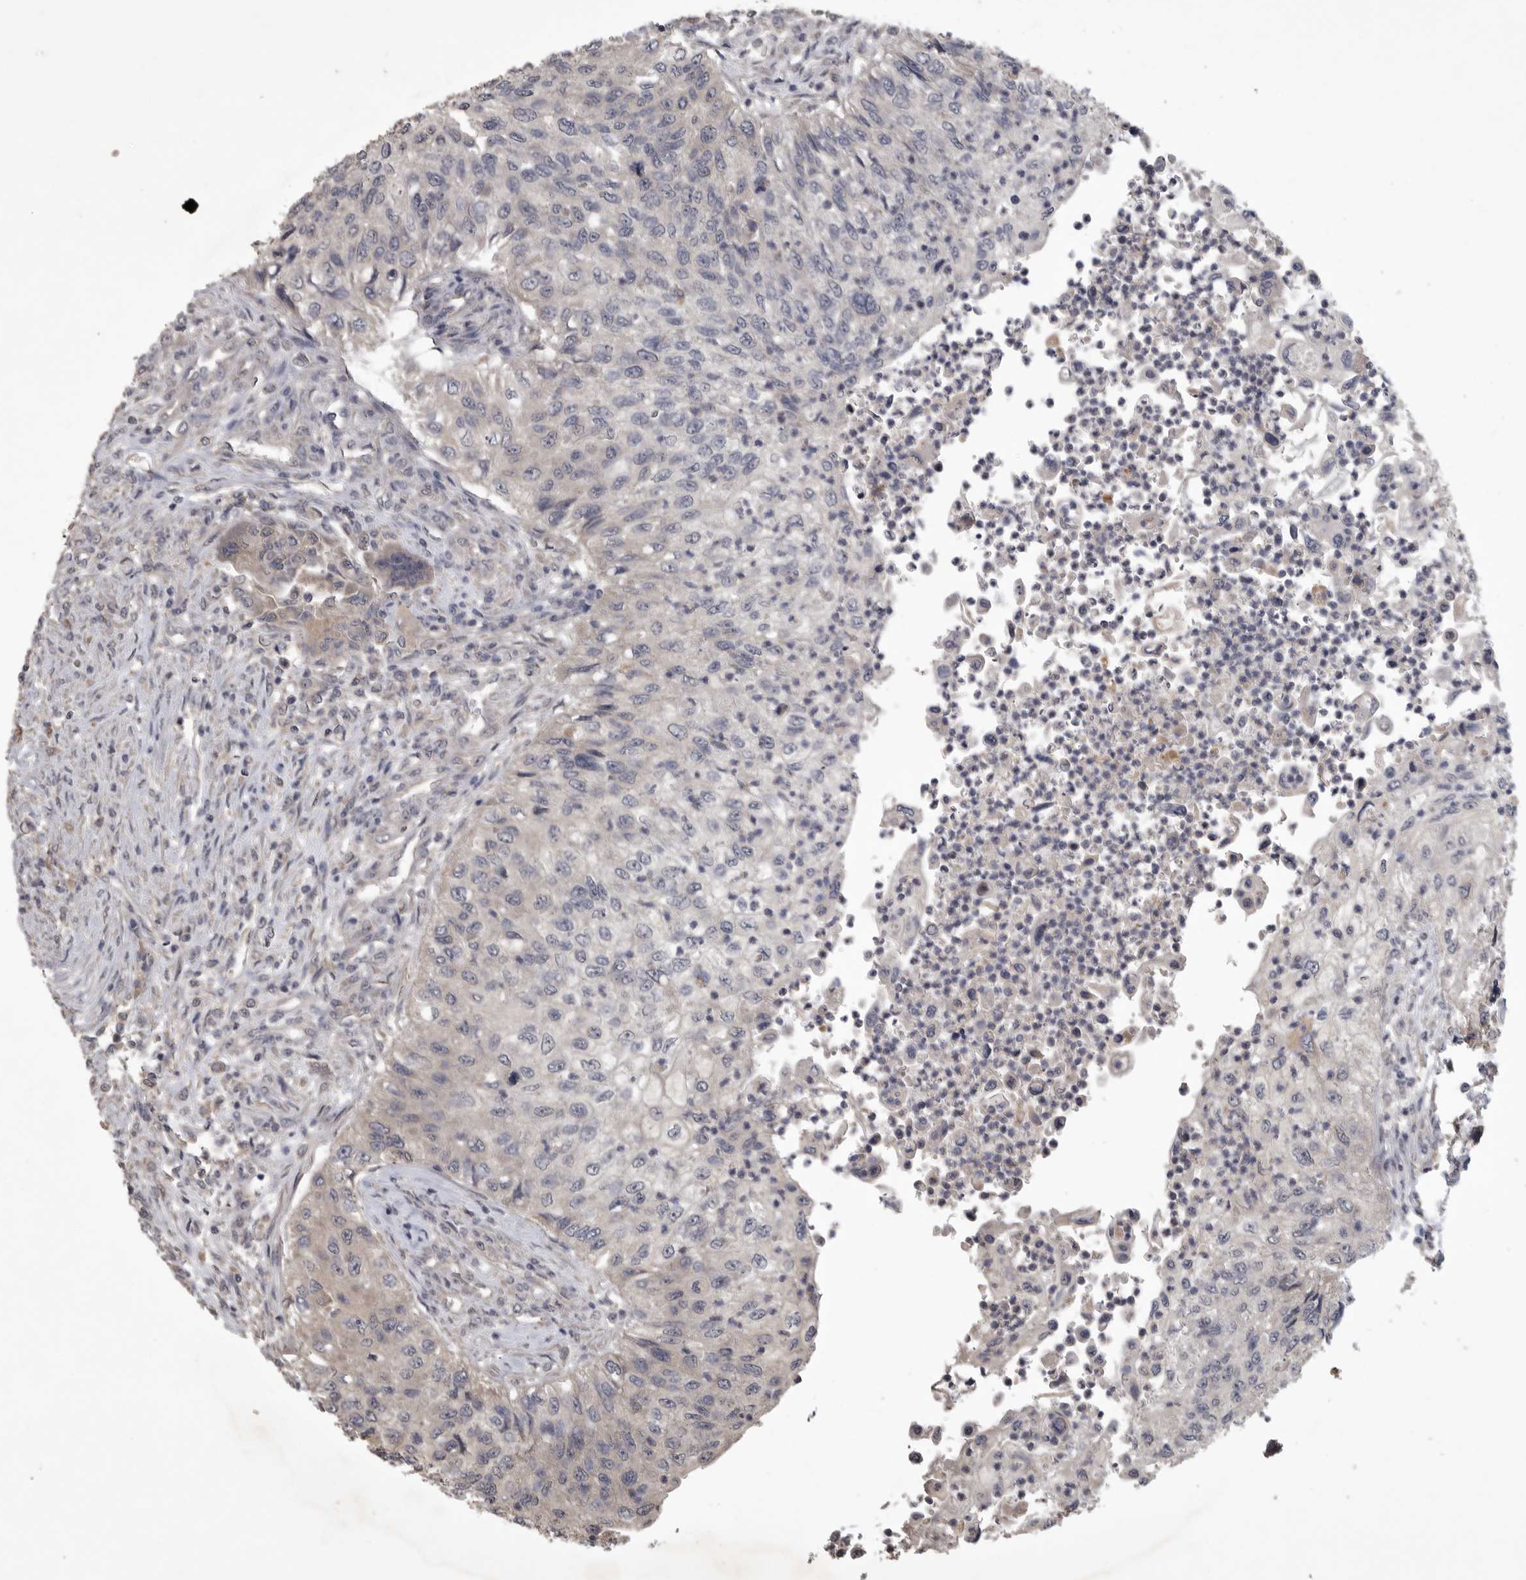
{"staining": {"intensity": "weak", "quantity": "<25%", "location": "cytoplasmic/membranous"}, "tissue": "urothelial cancer", "cell_type": "Tumor cells", "image_type": "cancer", "snomed": [{"axis": "morphology", "description": "Urothelial carcinoma, High grade"}, {"axis": "topography", "description": "Urinary bladder"}], "caption": "Immunohistochemical staining of human high-grade urothelial carcinoma shows no significant staining in tumor cells.", "gene": "ZNF114", "patient": {"sex": "female", "age": 60}}